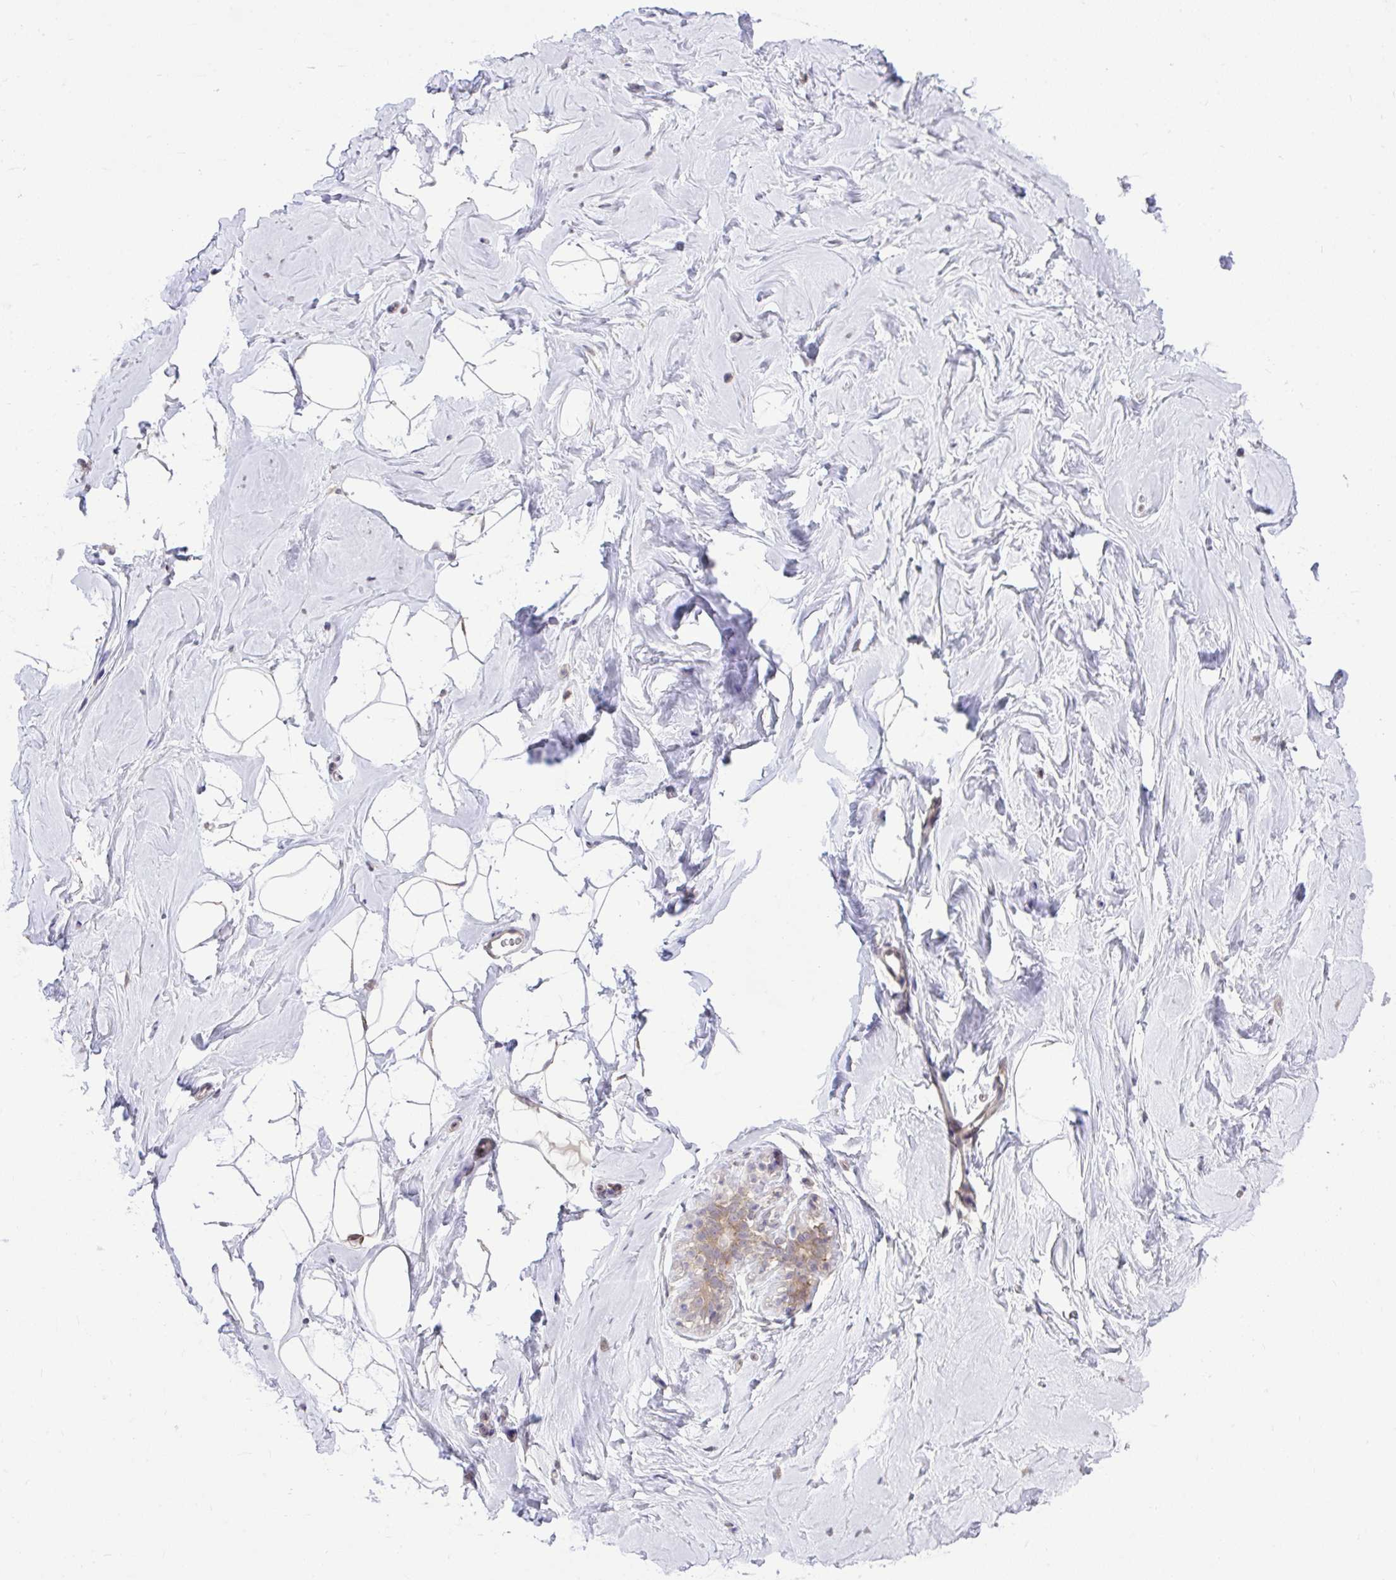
{"staining": {"intensity": "negative", "quantity": "none", "location": "none"}, "tissue": "breast", "cell_type": "Adipocytes", "image_type": "normal", "snomed": [{"axis": "morphology", "description": "Normal tissue, NOS"}, {"axis": "topography", "description": "Breast"}], "caption": "A high-resolution photomicrograph shows IHC staining of normal breast, which exhibits no significant expression in adipocytes. (IHC, brightfield microscopy, high magnification).", "gene": "CEACAM18", "patient": {"sex": "female", "age": 32}}